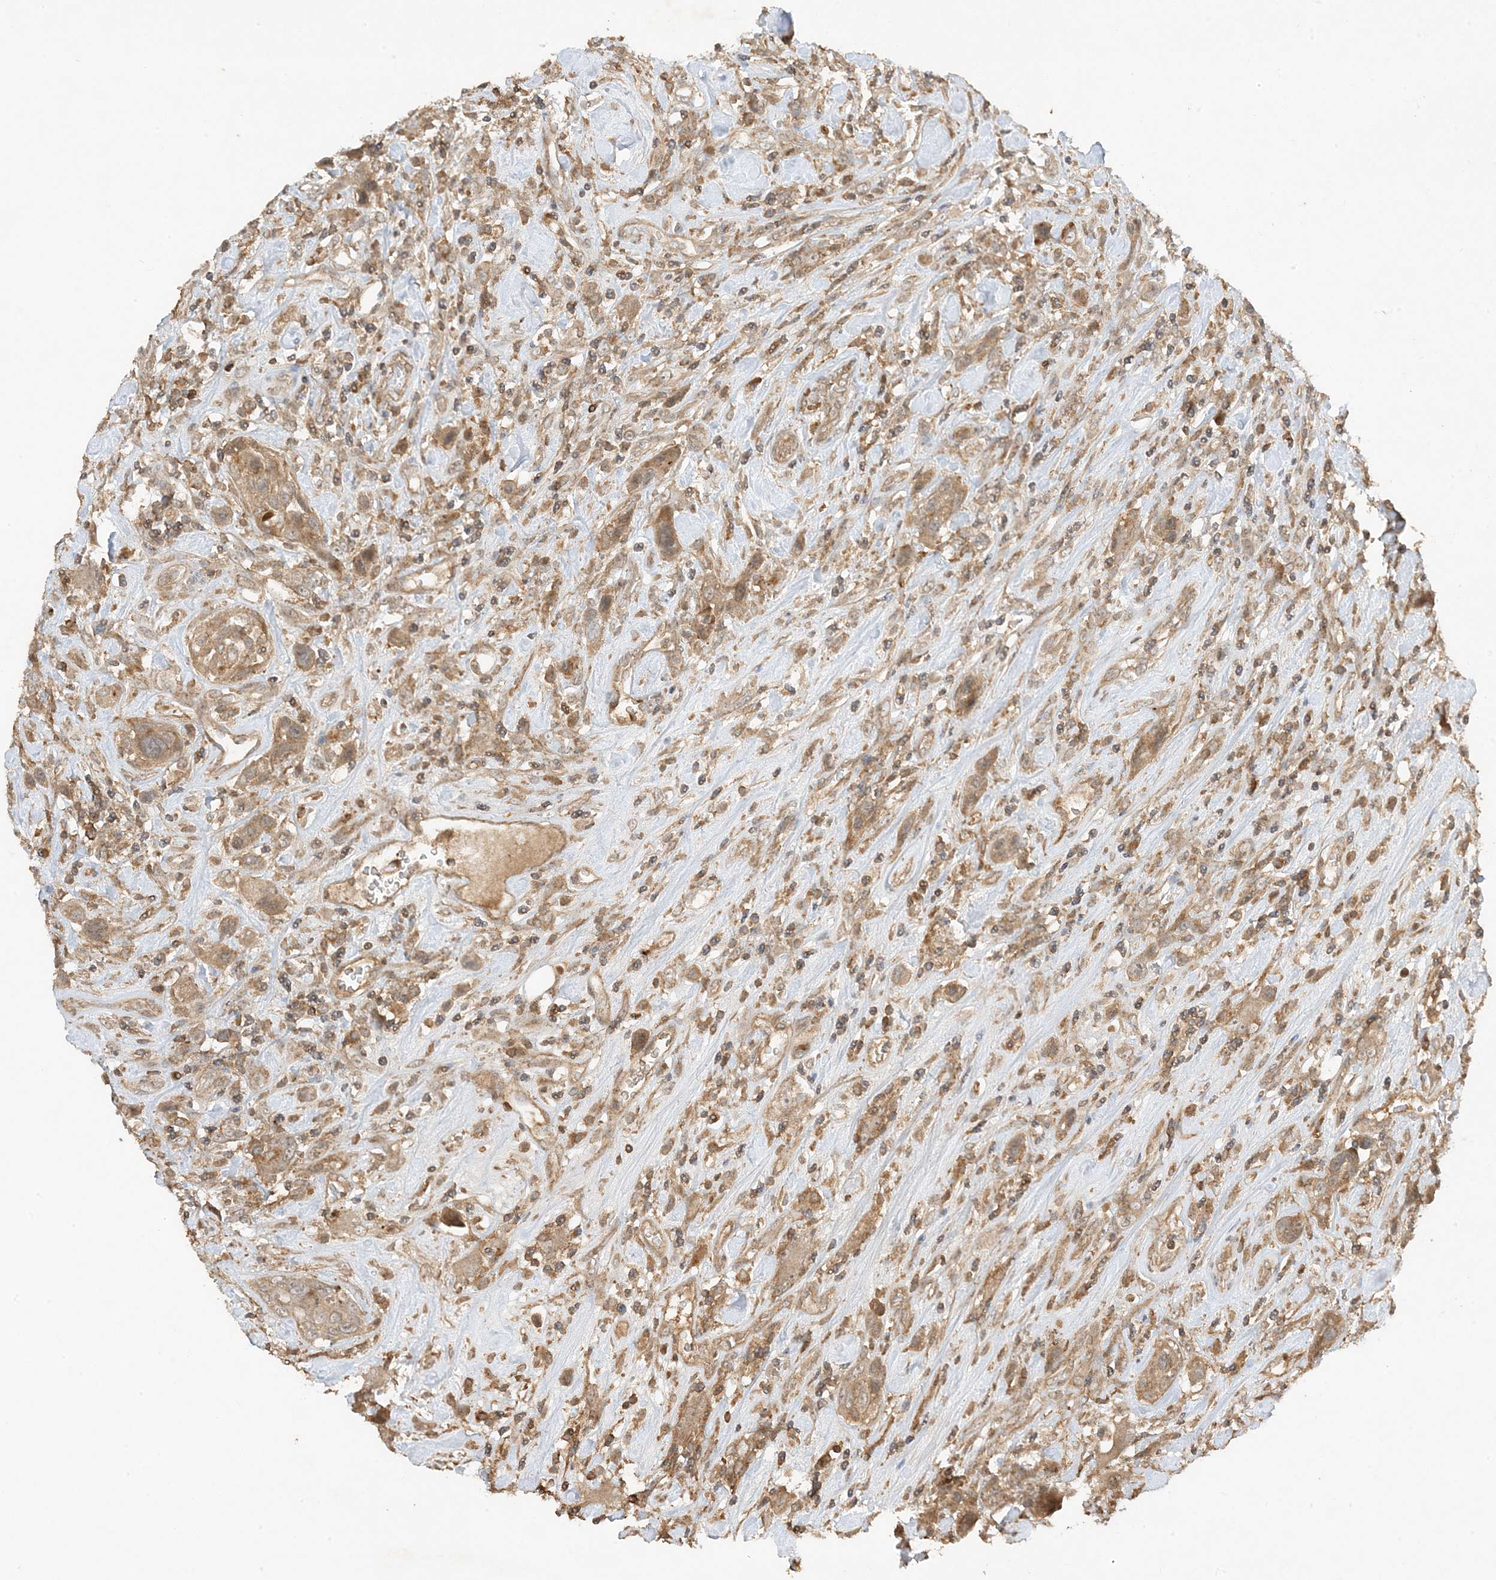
{"staining": {"intensity": "weak", "quantity": ">75%", "location": "cytoplasmic/membranous"}, "tissue": "urothelial cancer", "cell_type": "Tumor cells", "image_type": "cancer", "snomed": [{"axis": "morphology", "description": "Urothelial carcinoma, High grade"}, {"axis": "topography", "description": "Urinary bladder"}], "caption": "Tumor cells display low levels of weak cytoplasmic/membranous expression in about >75% of cells in human urothelial cancer.", "gene": "XRN1", "patient": {"sex": "male", "age": 50}}